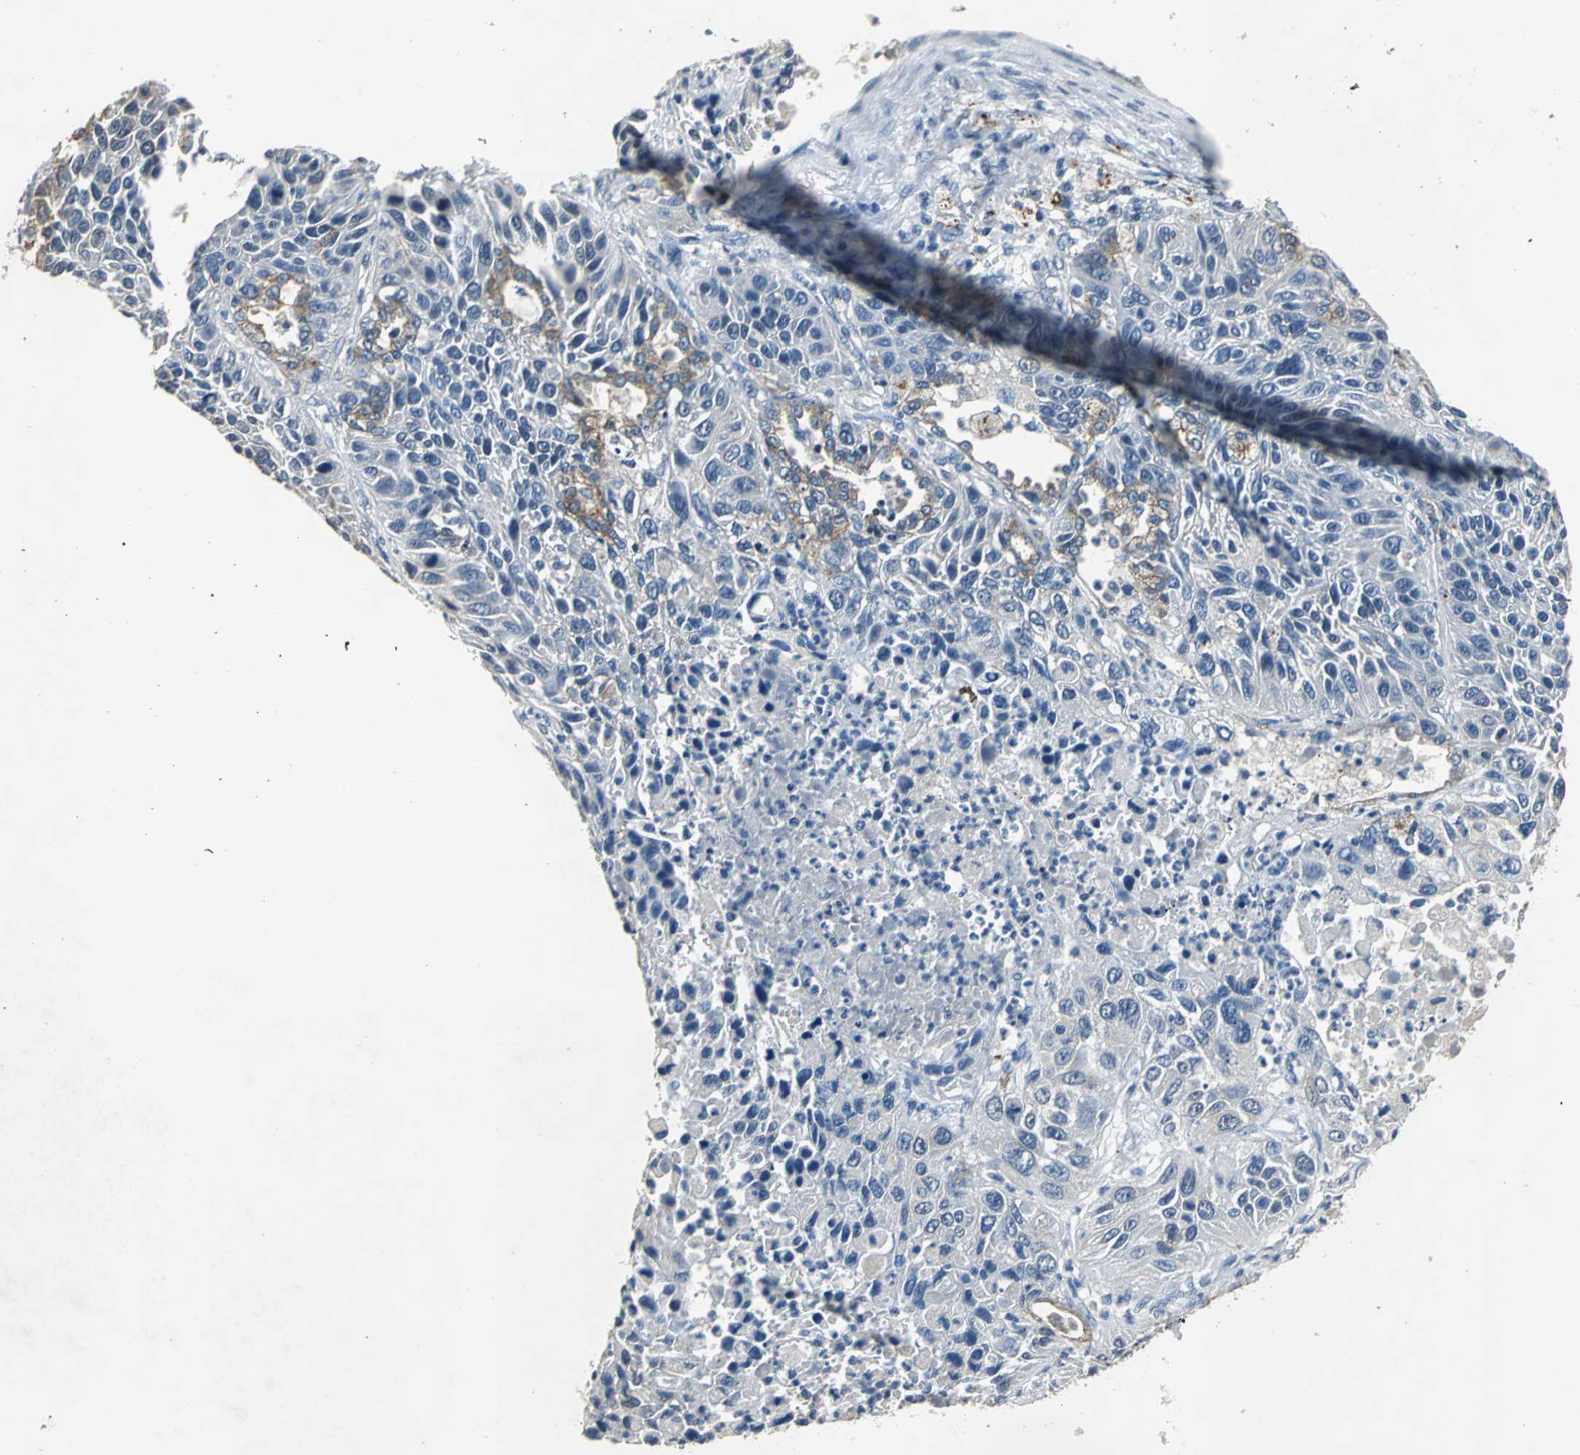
{"staining": {"intensity": "weak", "quantity": "25%-75%", "location": "cytoplasmic/membranous"}, "tissue": "lung cancer", "cell_type": "Tumor cells", "image_type": "cancer", "snomed": [{"axis": "morphology", "description": "Squamous cell carcinoma, NOS"}, {"axis": "topography", "description": "Lung"}], "caption": "Immunohistochemical staining of lung cancer (squamous cell carcinoma) exhibits low levels of weak cytoplasmic/membranous staining in approximately 25%-75% of tumor cells. The staining was performed using DAB, with brown indicating positive protein expression. Nuclei are stained blue with hematoxylin.", "gene": "OCLN", "patient": {"sex": "female", "age": 76}}